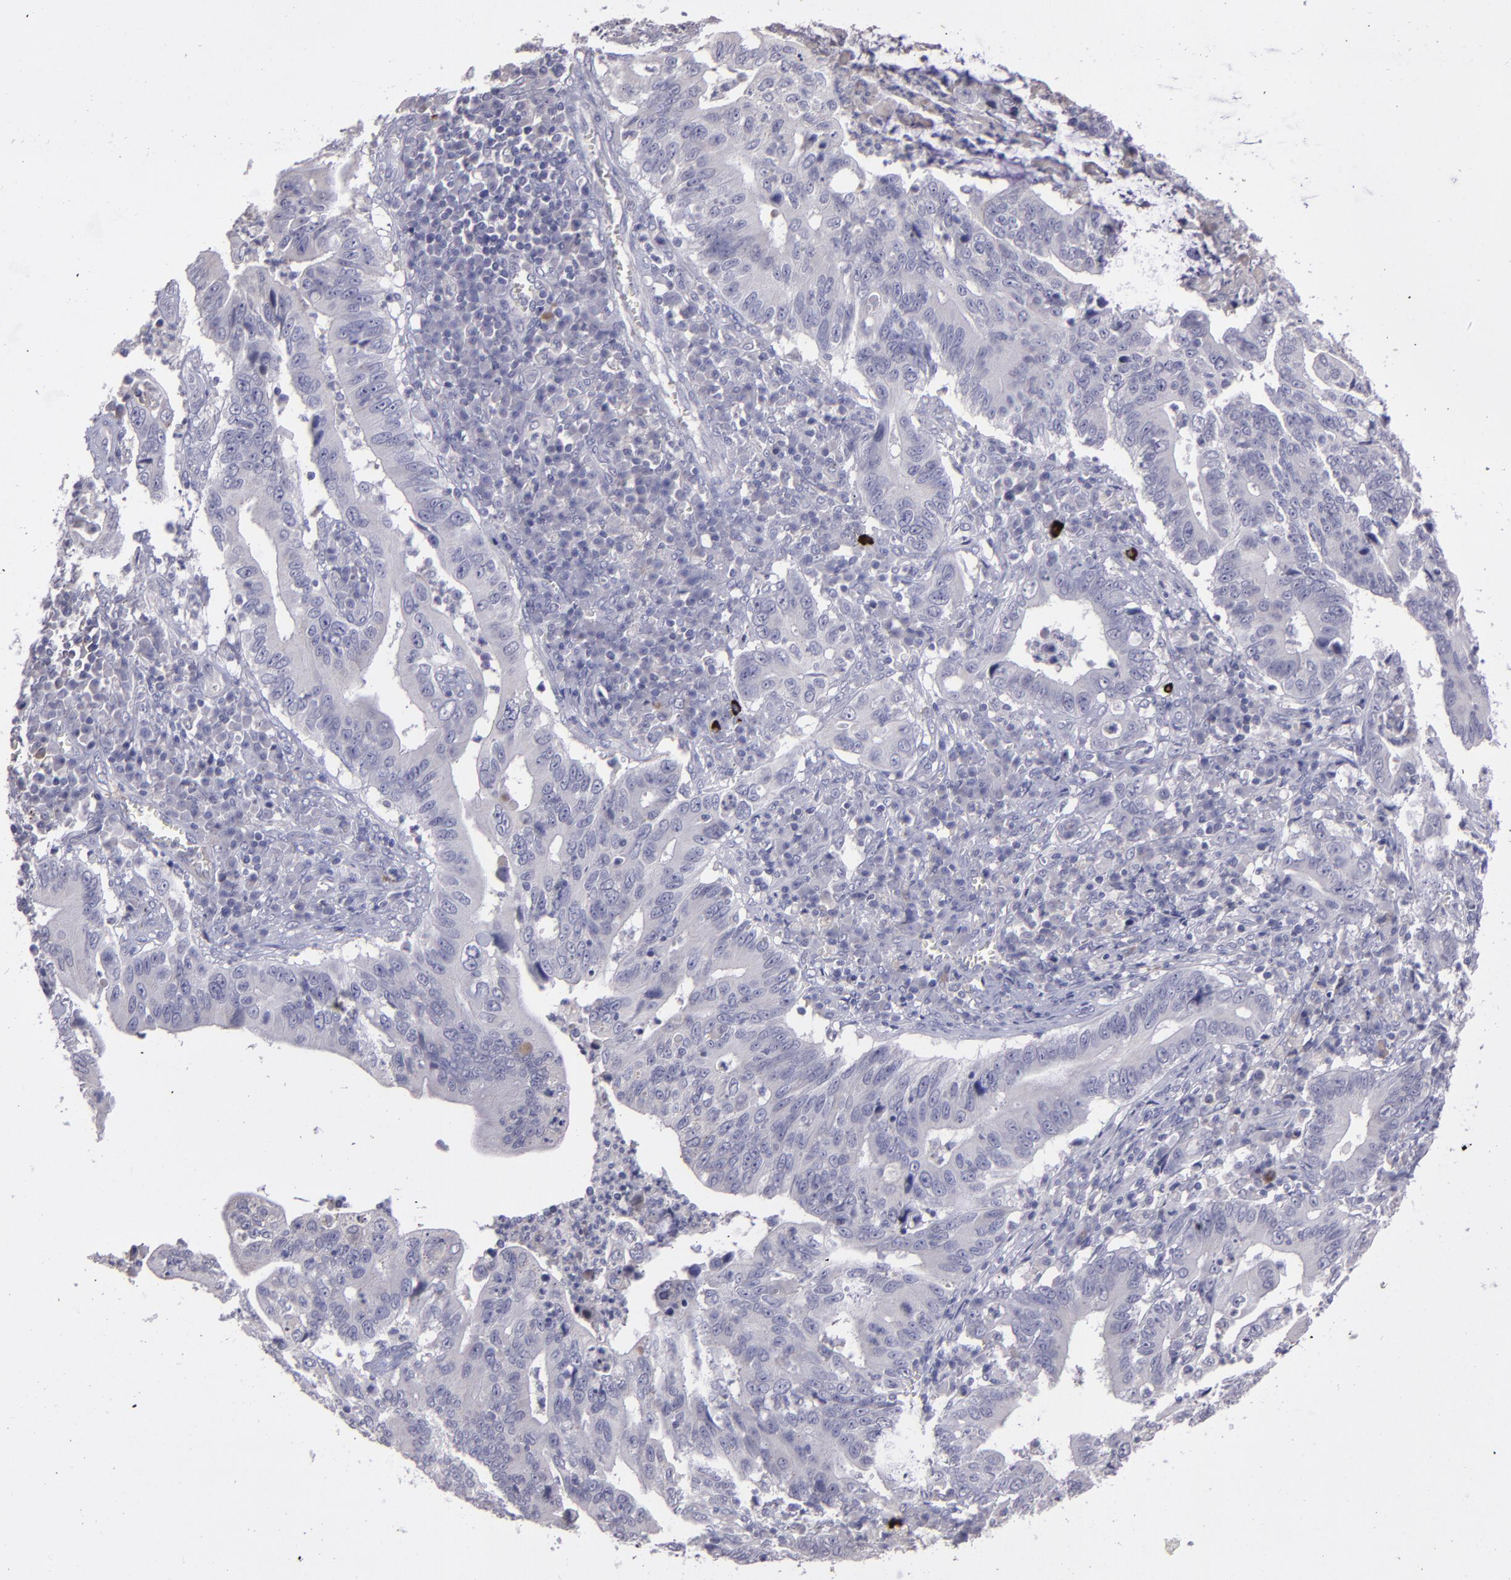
{"staining": {"intensity": "negative", "quantity": "none", "location": "none"}, "tissue": "stomach cancer", "cell_type": "Tumor cells", "image_type": "cancer", "snomed": [{"axis": "morphology", "description": "Adenocarcinoma, NOS"}, {"axis": "topography", "description": "Stomach, upper"}], "caption": "This is an IHC photomicrograph of human stomach adenocarcinoma. There is no expression in tumor cells.", "gene": "MASP1", "patient": {"sex": "male", "age": 63}}